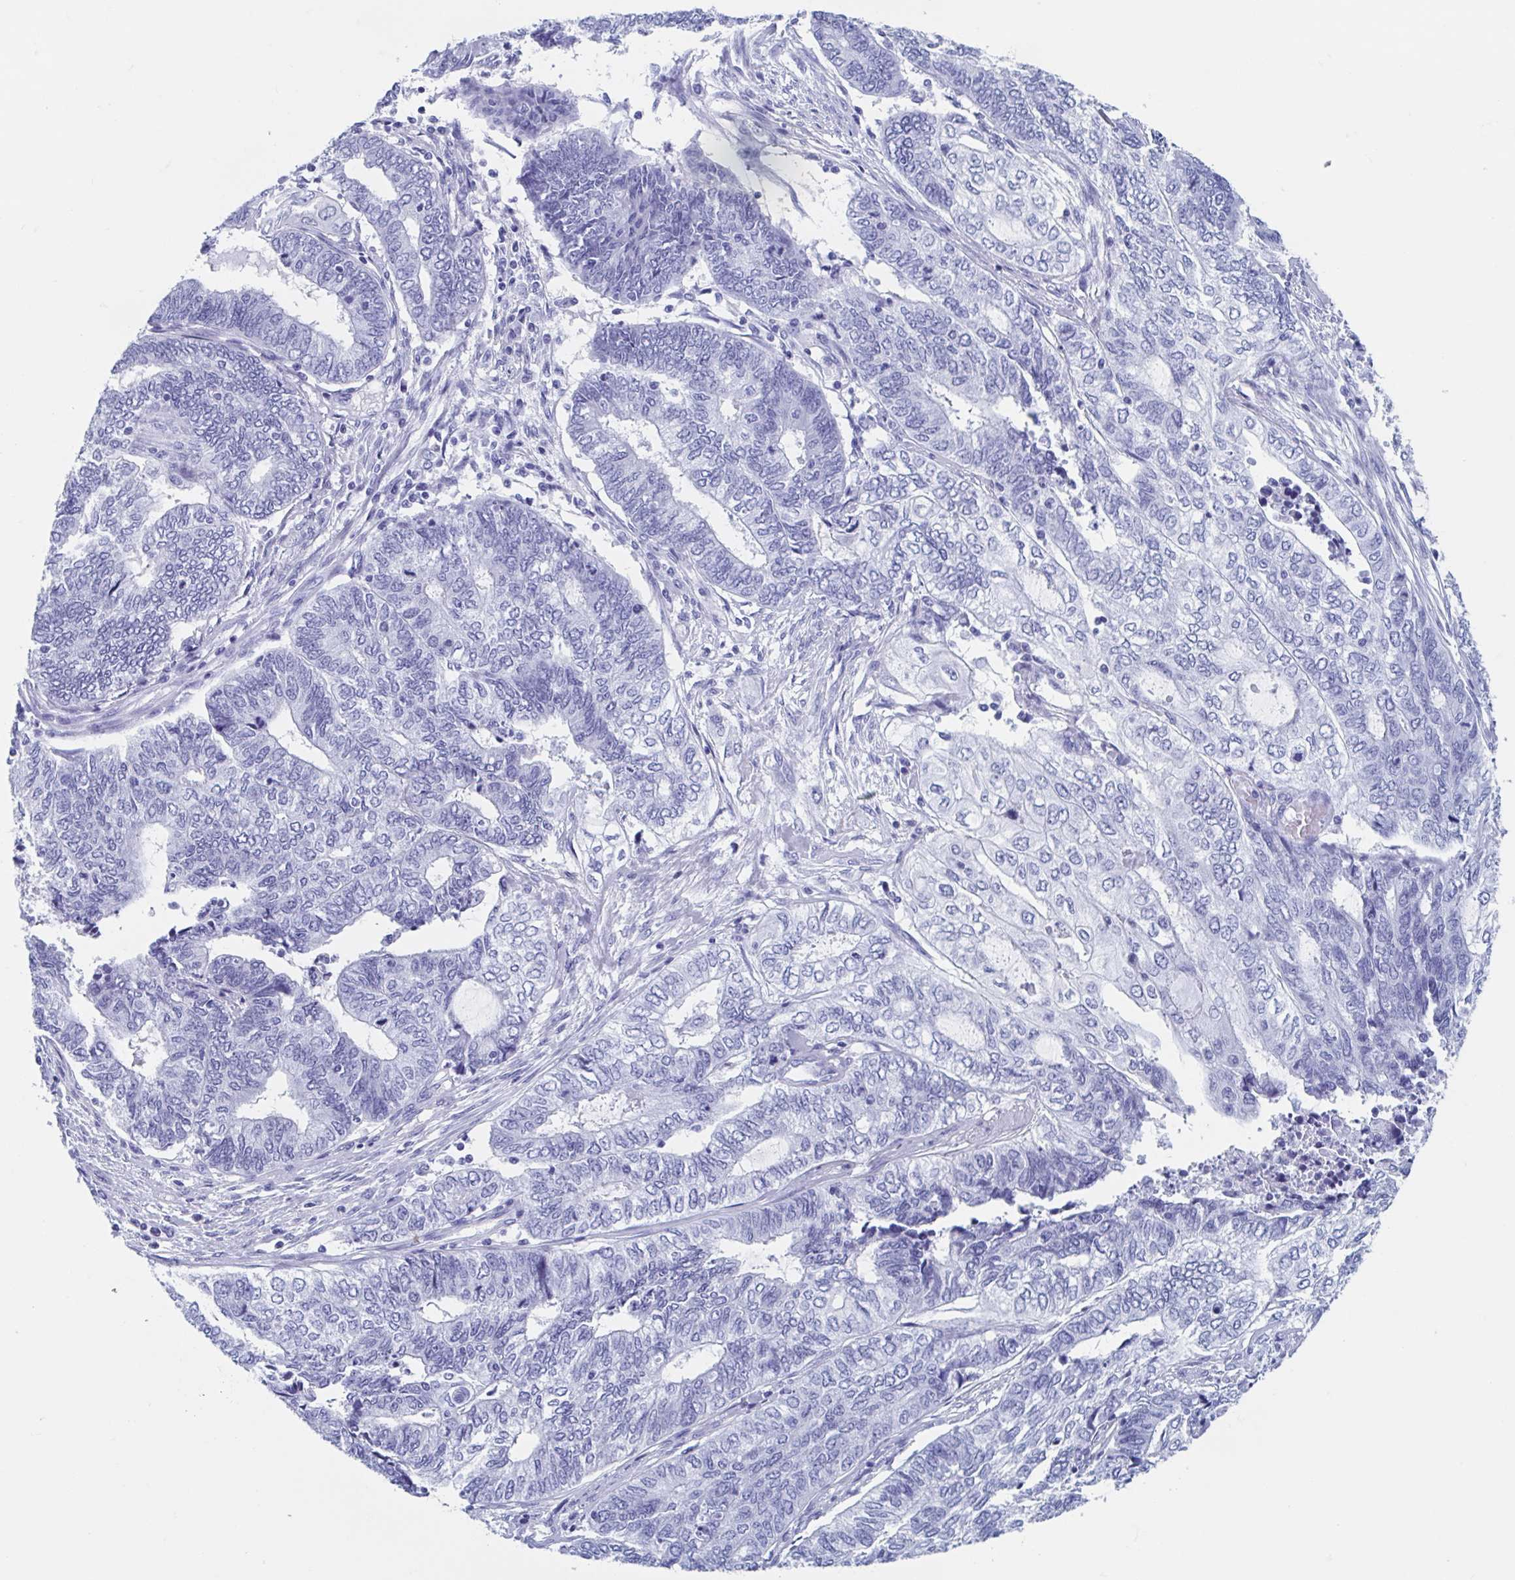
{"staining": {"intensity": "negative", "quantity": "none", "location": "none"}, "tissue": "endometrial cancer", "cell_type": "Tumor cells", "image_type": "cancer", "snomed": [{"axis": "morphology", "description": "Adenocarcinoma, NOS"}, {"axis": "topography", "description": "Uterus"}, {"axis": "topography", "description": "Endometrium"}], "caption": "Adenocarcinoma (endometrial) was stained to show a protein in brown. There is no significant staining in tumor cells.", "gene": "HDGFL1", "patient": {"sex": "female", "age": 70}}